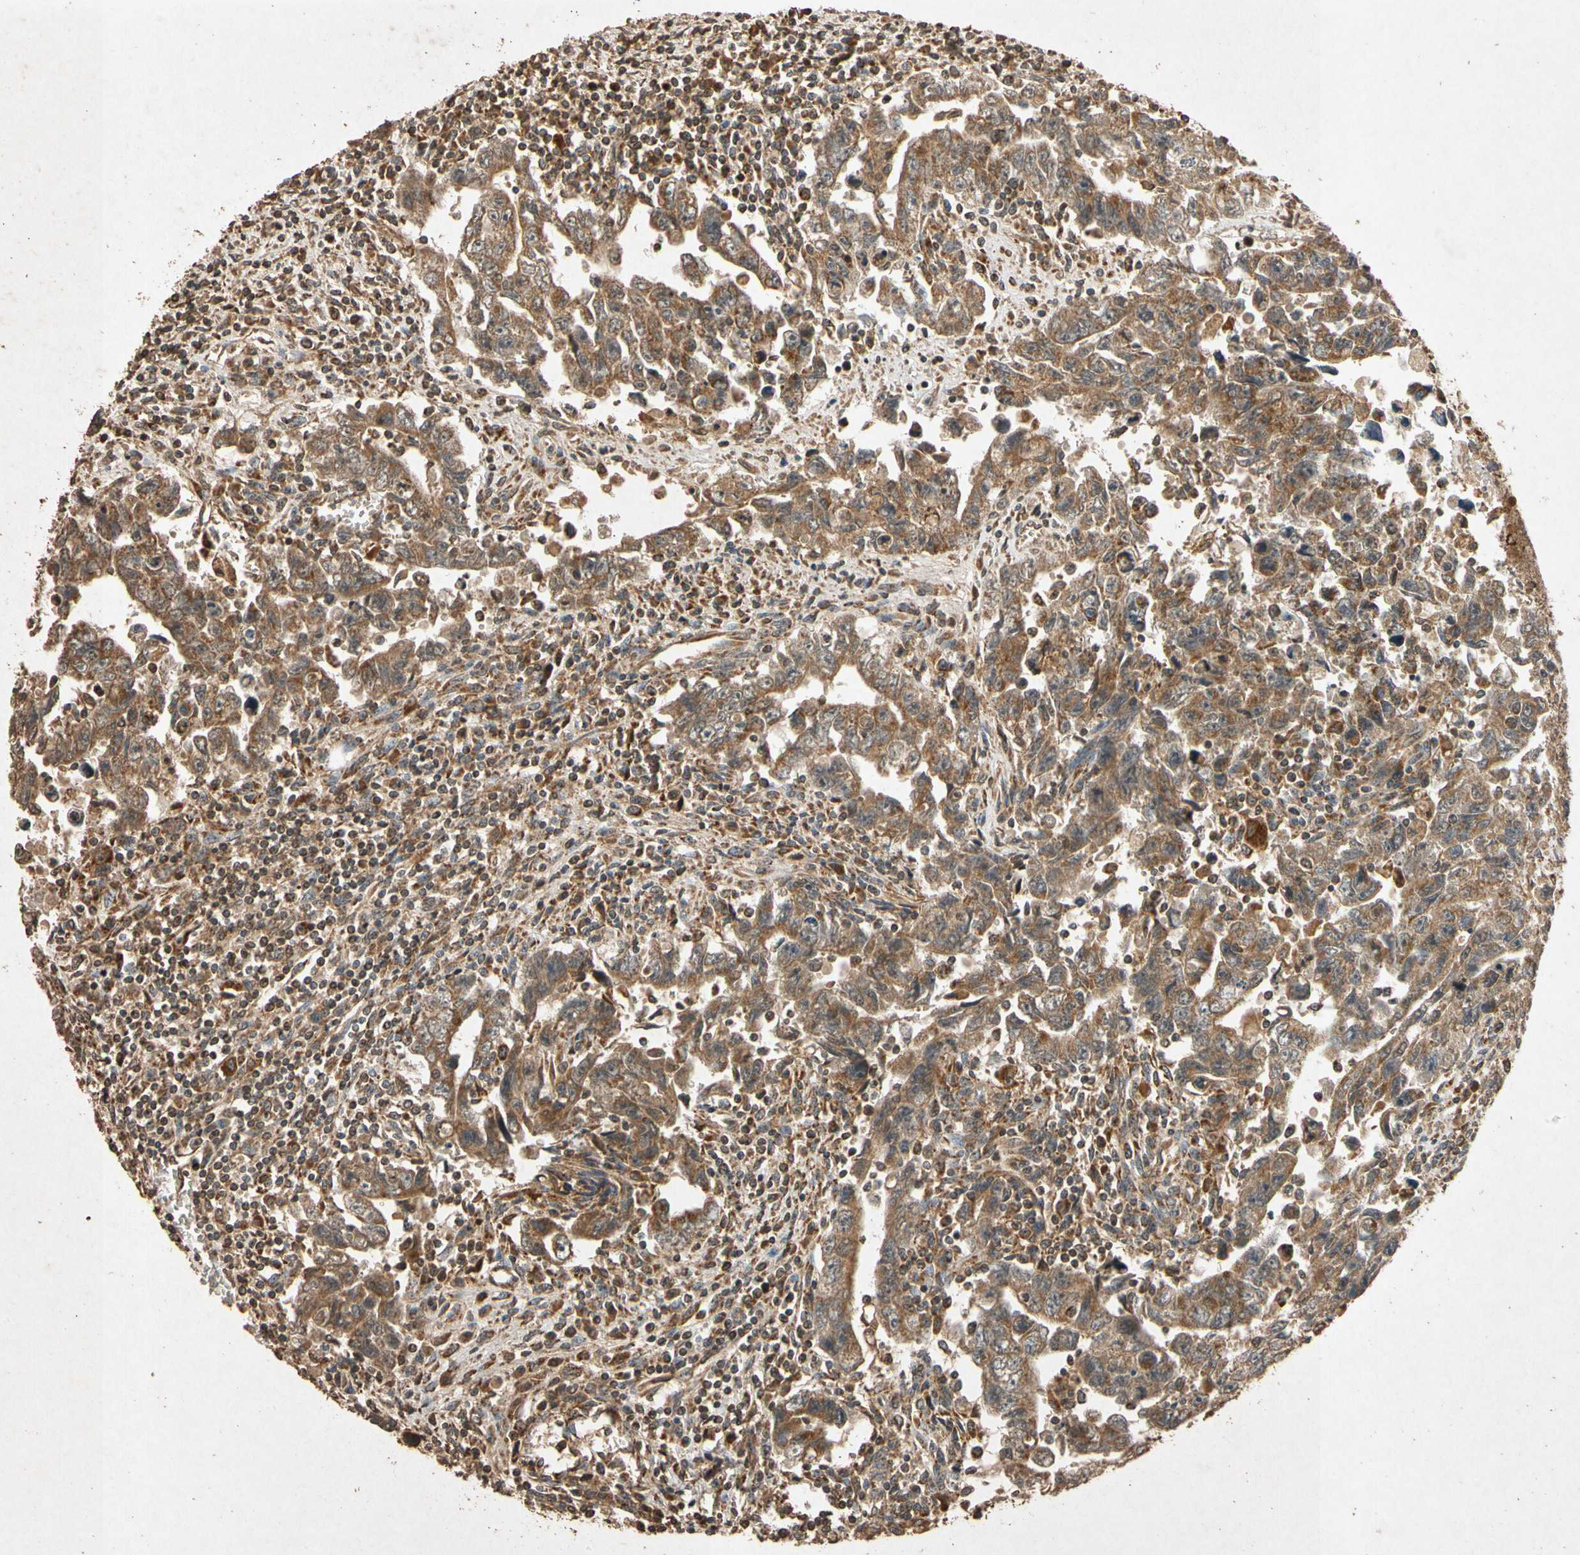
{"staining": {"intensity": "moderate", "quantity": ">75%", "location": "cytoplasmic/membranous"}, "tissue": "testis cancer", "cell_type": "Tumor cells", "image_type": "cancer", "snomed": [{"axis": "morphology", "description": "Carcinoma, Embryonal, NOS"}, {"axis": "topography", "description": "Testis"}], "caption": "This image shows testis cancer (embryonal carcinoma) stained with immunohistochemistry to label a protein in brown. The cytoplasmic/membranous of tumor cells show moderate positivity for the protein. Nuclei are counter-stained blue.", "gene": "TXN2", "patient": {"sex": "male", "age": 28}}